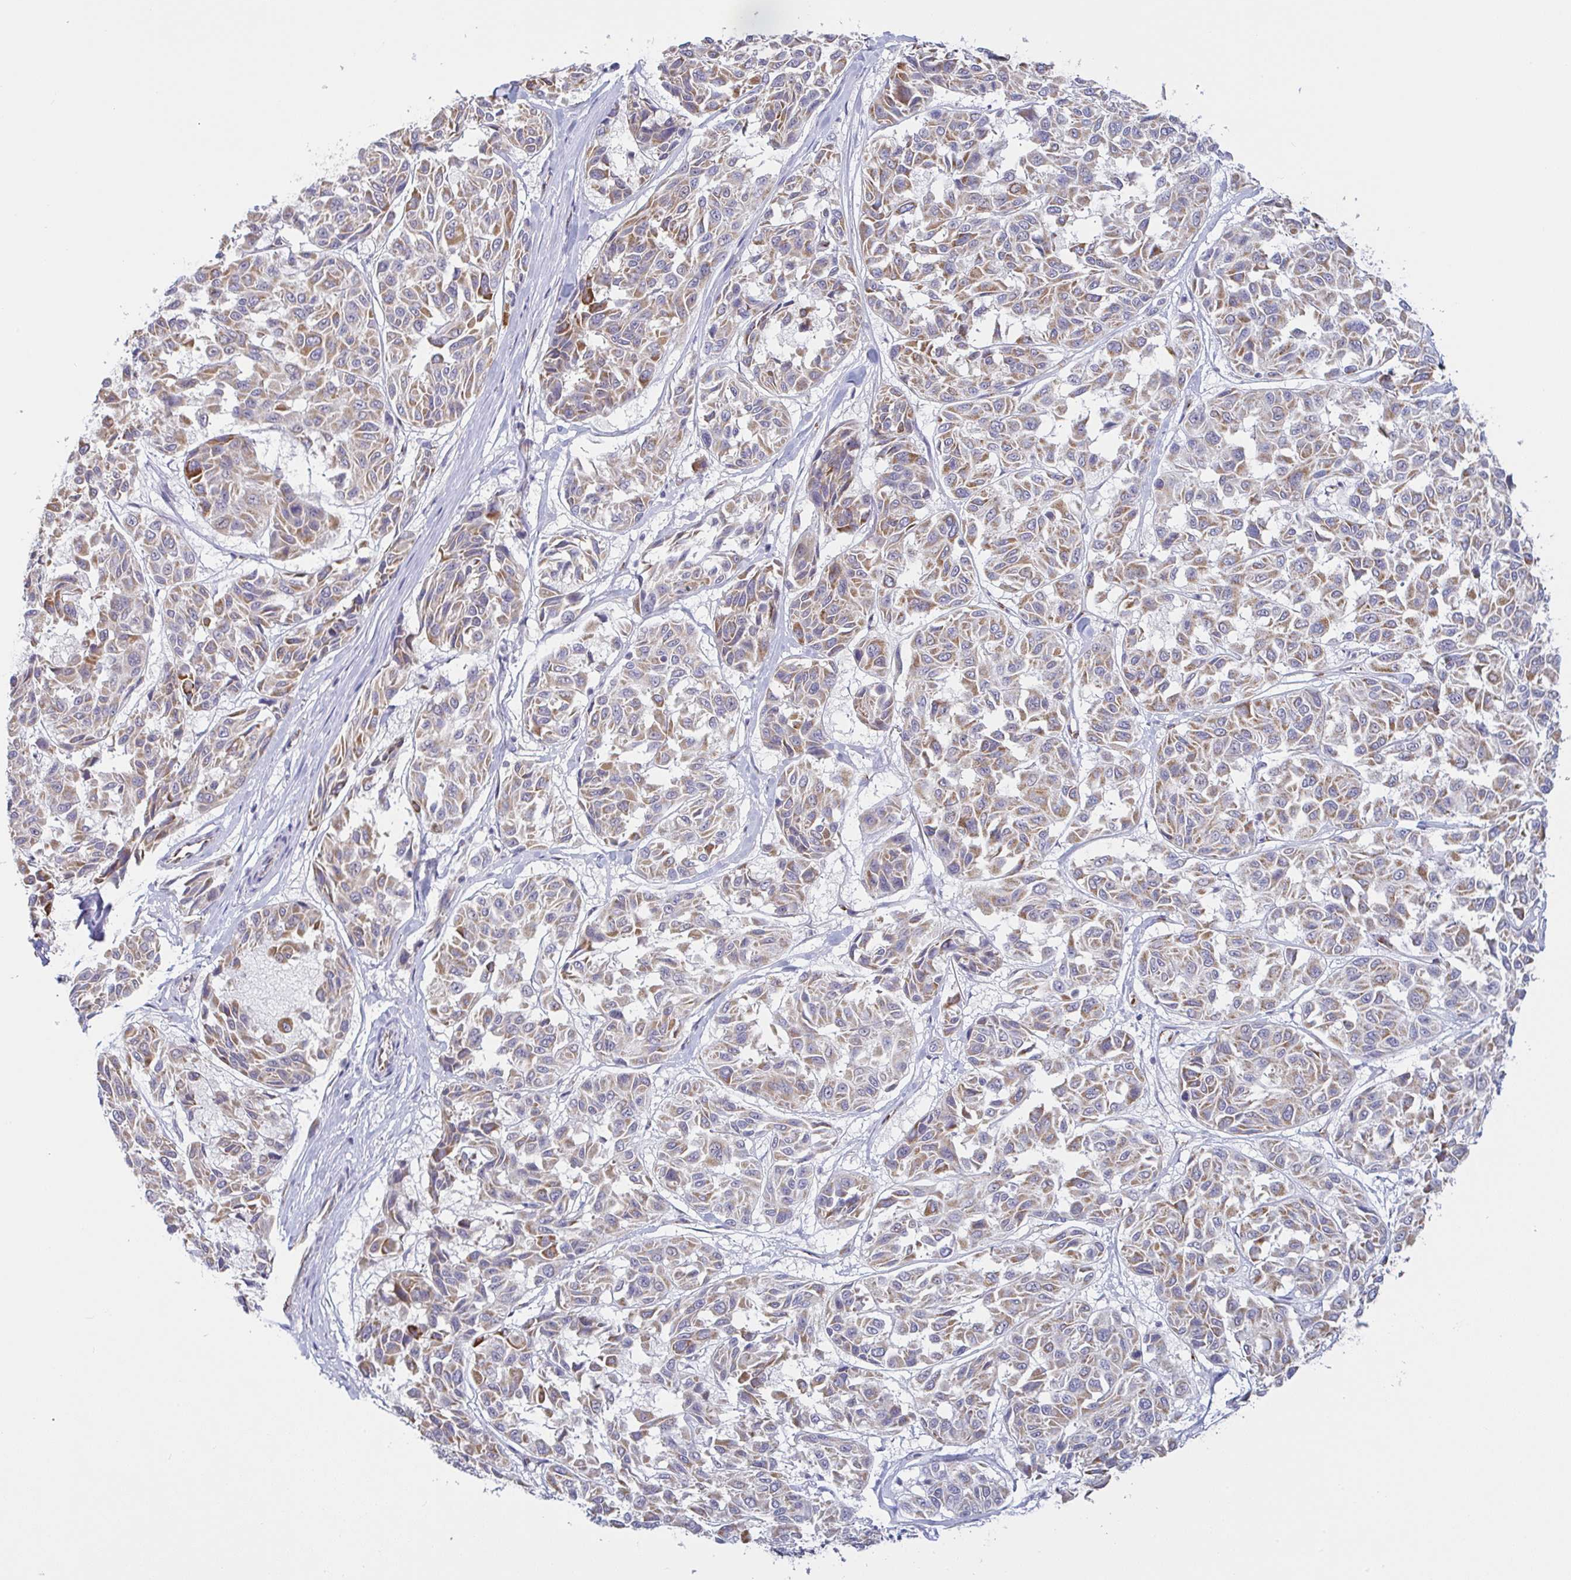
{"staining": {"intensity": "moderate", "quantity": ">75%", "location": "cytoplasmic/membranous"}, "tissue": "melanoma", "cell_type": "Tumor cells", "image_type": "cancer", "snomed": [{"axis": "morphology", "description": "Malignant melanoma, NOS"}, {"axis": "topography", "description": "Skin"}], "caption": "High-magnification brightfield microscopy of melanoma stained with DAB (brown) and counterstained with hematoxylin (blue). tumor cells exhibit moderate cytoplasmic/membranous positivity is appreciated in about>75% of cells. The protein is stained brown, and the nuclei are stained in blue (DAB (3,3'-diaminobenzidine) IHC with brightfield microscopy, high magnification).", "gene": "PLCD4", "patient": {"sex": "female", "age": 66}}